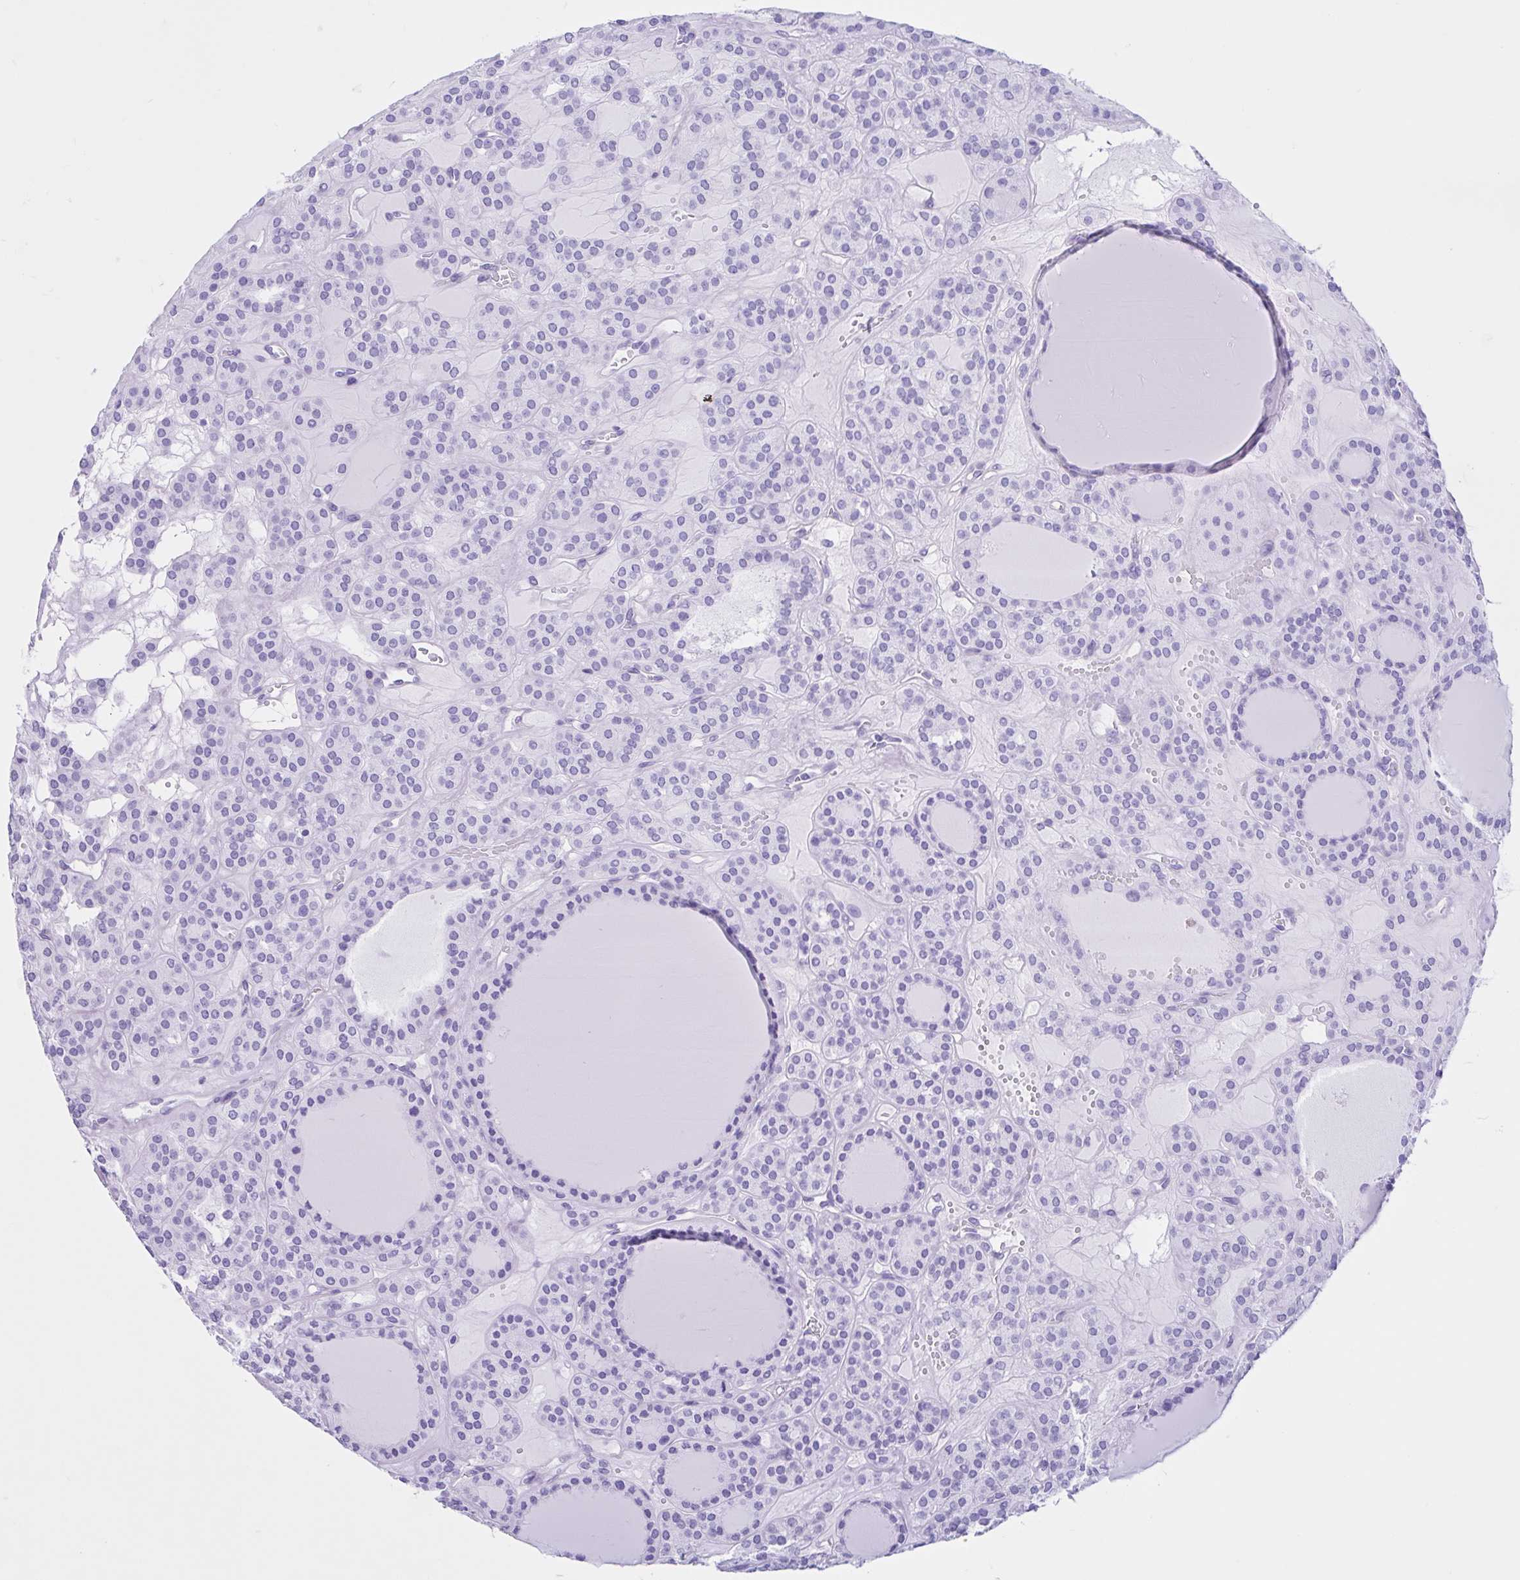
{"staining": {"intensity": "negative", "quantity": "none", "location": "none"}, "tissue": "thyroid cancer", "cell_type": "Tumor cells", "image_type": "cancer", "snomed": [{"axis": "morphology", "description": "Follicular adenoma carcinoma, NOS"}, {"axis": "topography", "description": "Thyroid gland"}], "caption": "Tumor cells are negative for protein expression in human follicular adenoma carcinoma (thyroid).", "gene": "IAPP", "patient": {"sex": "female", "age": 63}}